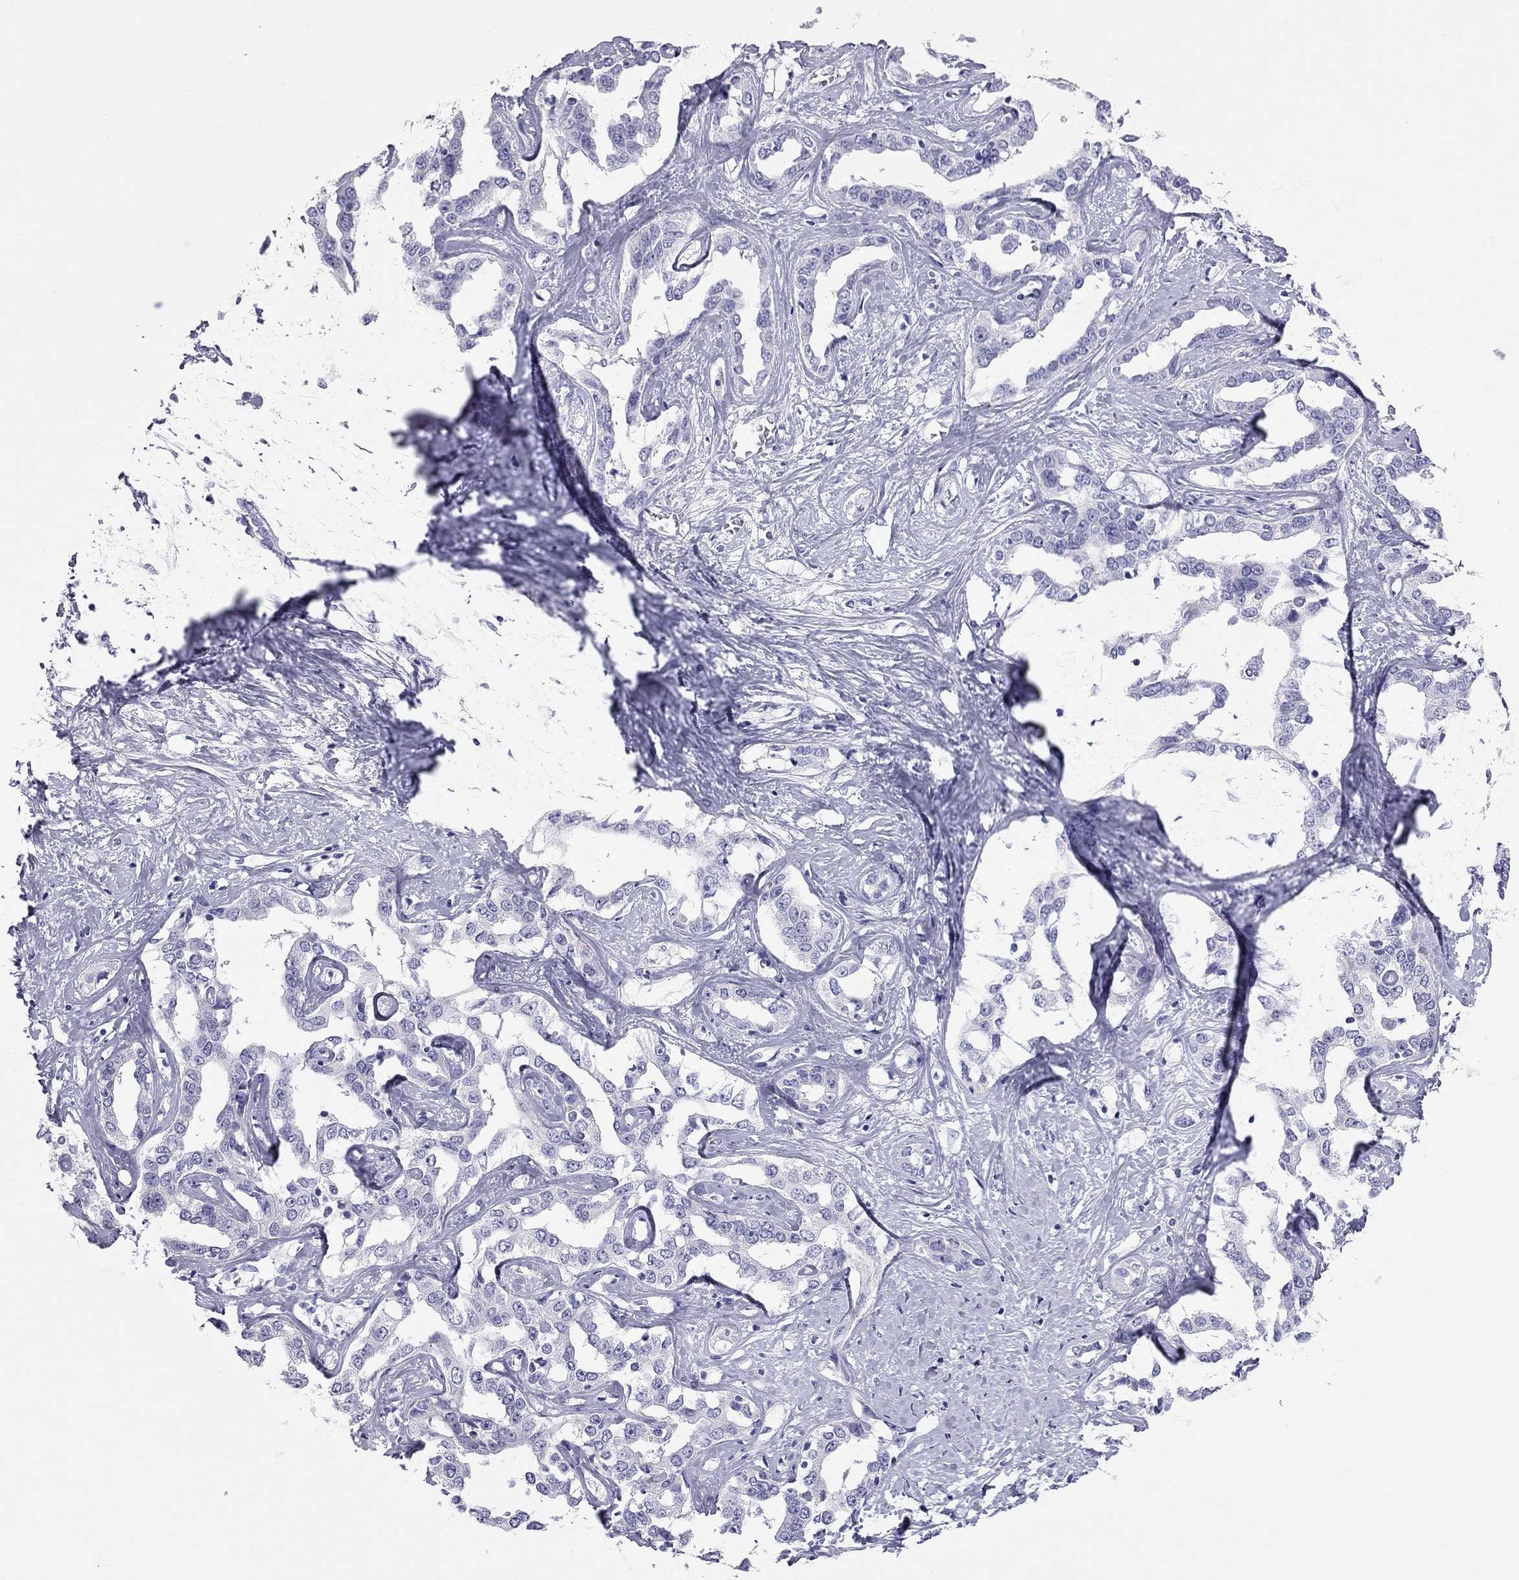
{"staining": {"intensity": "negative", "quantity": "none", "location": "none"}, "tissue": "liver cancer", "cell_type": "Tumor cells", "image_type": "cancer", "snomed": [{"axis": "morphology", "description": "Cholangiocarcinoma"}, {"axis": "topography", "description": "Liver"}], "caption": "Immunohistochemistry photomicrograph of neoplastic tissue: human liver cancer (cholangiocarcinoma) stained with DAB (3,3'-diaminobenzidine) demonstrates no significant protein staining in tumor cells.", "gene": "TRPM3", "patient": {"sex": "male", "age": 59}}